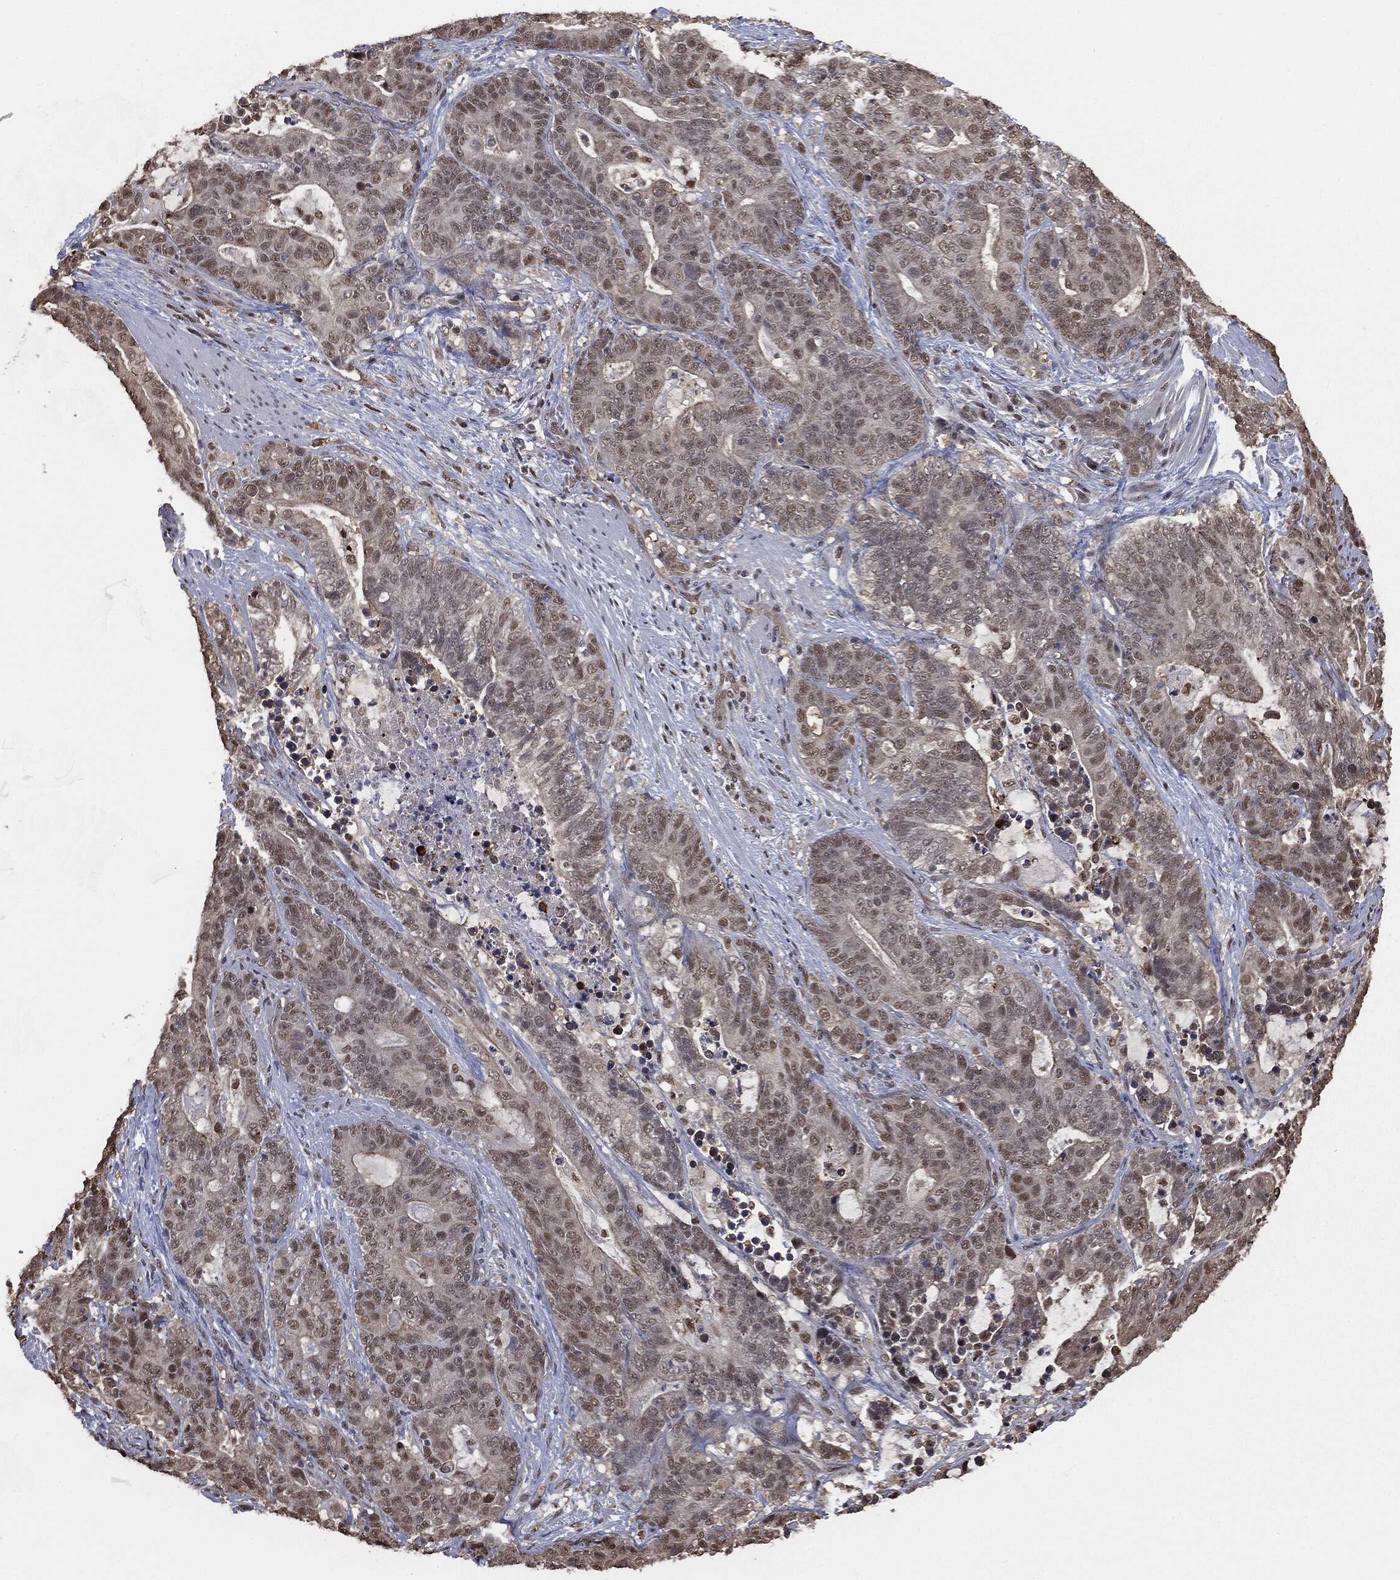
{"staining": {"intensity": "moderate", "quantity": "25%-75%", "location": "nuclear"}, "tissue": "stomach cancer", "cell_type": "Tumor cells", "image_type": "cancer", "snomed": [{"axis": "morphology", "description": "Normal tissue, NOS"}, {"axis": "morphology", "description": "Adenocarcinoma, NOS"}, {"axis": "topography", "description": "Stomach"}], "caption": "Tumor cells demonstrate medium levels of moderate nuclear staining in approximately 25%-75% of cells in human stomach cancer (adenocarcinoma). Using DAB (3,3'-diaminobenzidine) (brown) and hematoxylin (blue) stains, captured at high magnification using brightfield microscopy.", "gene": "SHLD2", "patient": {"sex": "female", "age": 64}}